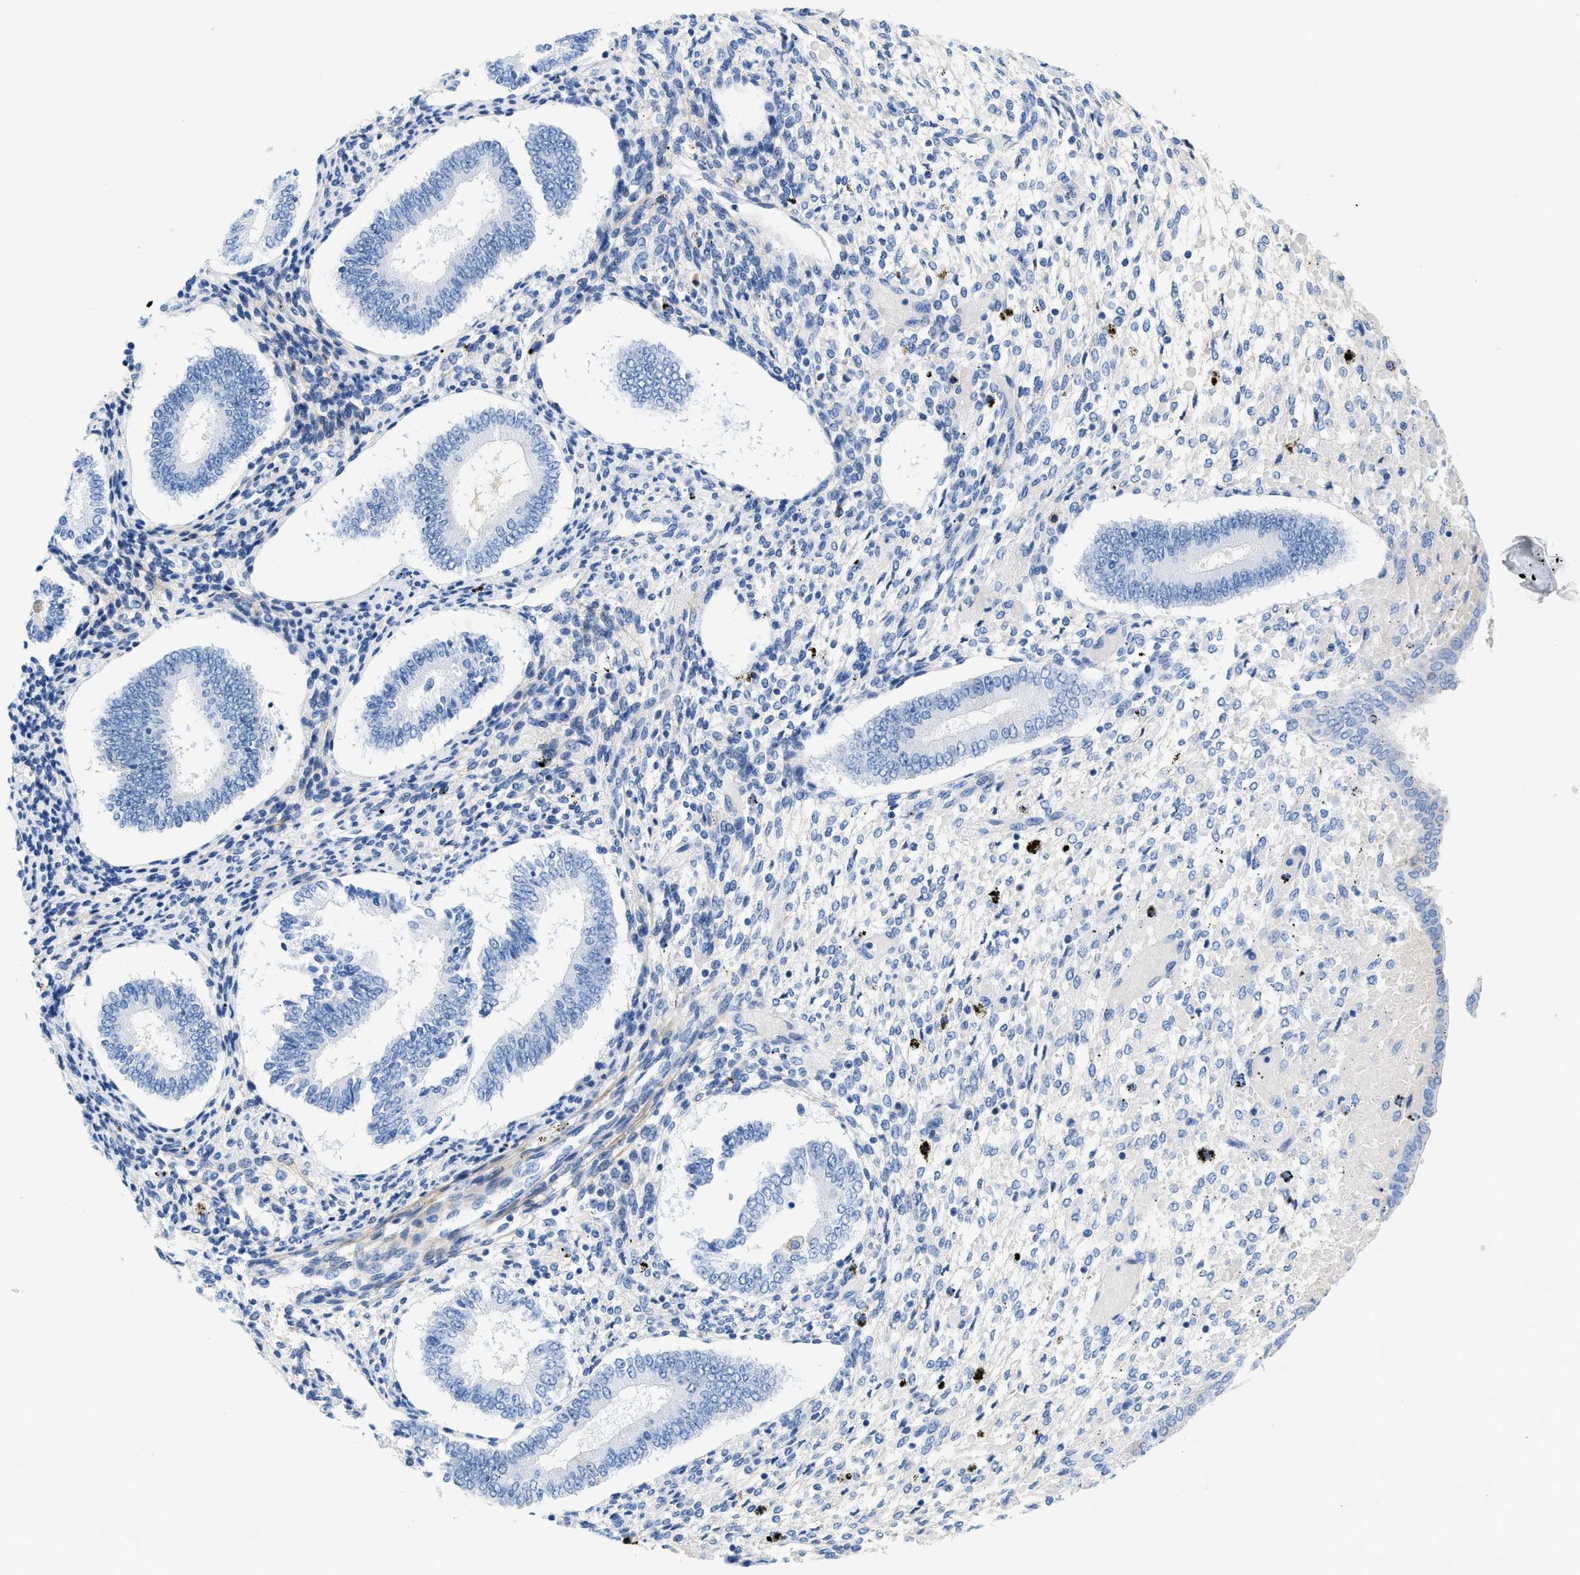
{"staining": {"intensity": "negative", "quantity": "none", "location": "none"}, "tissue": "endometrium", "cell_type": "Cells in endometrial stroma", "image_type": "normal", "snomed": [{"axis": "morphology", "description": "Normal tissue, NOS"}, {"axis": "topography", "description": "Endometrium"}], "caption": "DAB (3,3'-diaminobenzidine) immunohistochemical staining of unremarkable human endometrium reveals no significant expression in cells in endometrial stroma. The staining is performed using DAB brown chromogen with nuclei counter-stained in using hematoxylin.", "gene": "COL3A1", "patient": {"sex": "female", "age": 42}}